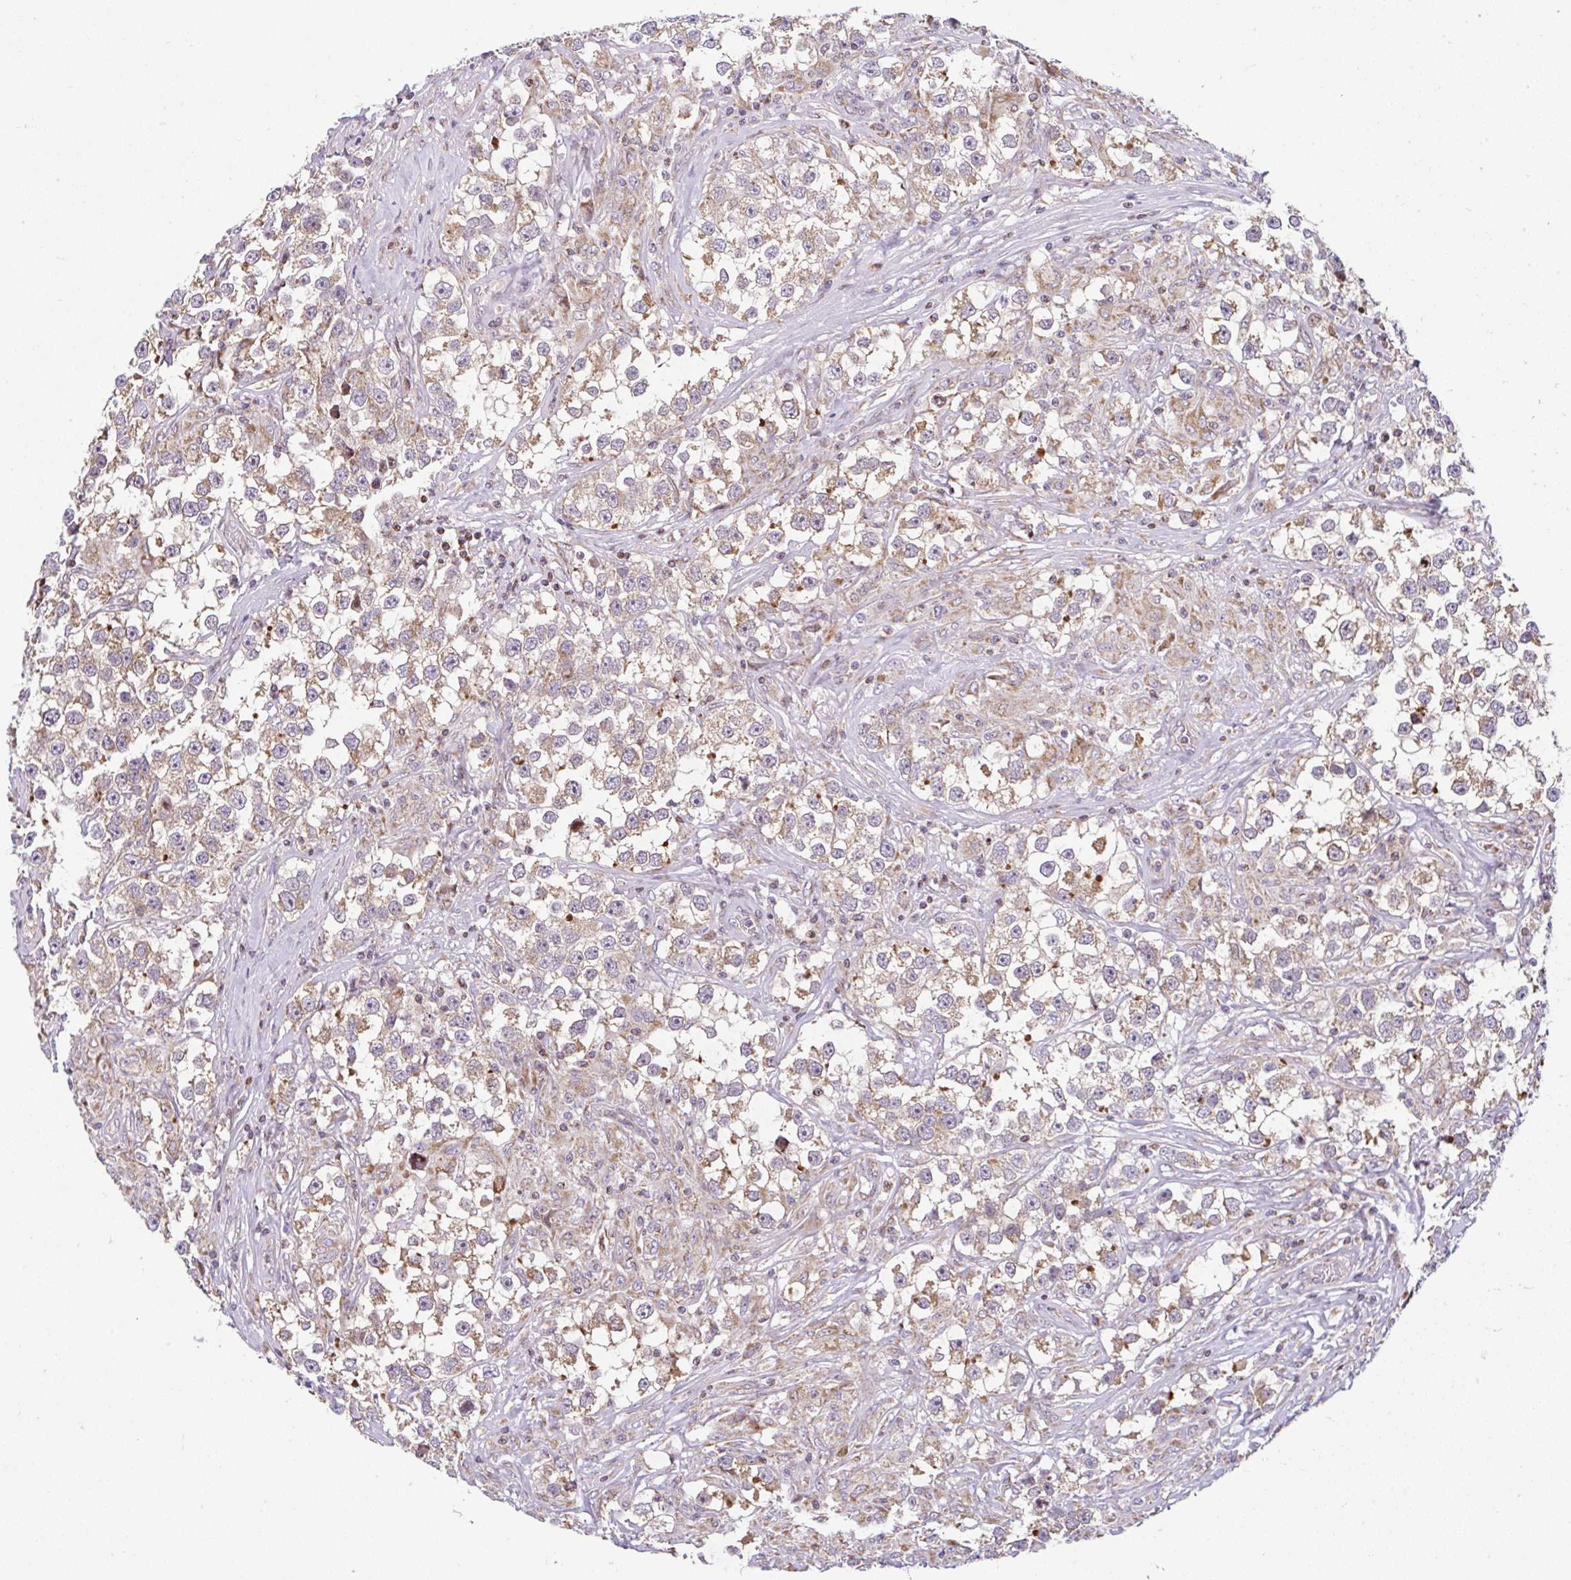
{"staining": {"intensity": "weak", "quantity": ">75%", "location": "cytoplasmic/membranous"}, "tissue": "testis cancer", "cell_type": "Tumor cells", "image_type": "cancer", "snomed": [{"axis": "morphology", "description": "Seminoma, NOS"}, {"axis": "topography", "description": "Testis"}], "caption": "Immunohistochemistry (IHC) of testis cancer displays low levels of weak cytoplasmic/membranous positivity in approximately >75% of tumor cells.", "gene": "FIGNL1", "patient": {"sex": "male", "age": 46}}